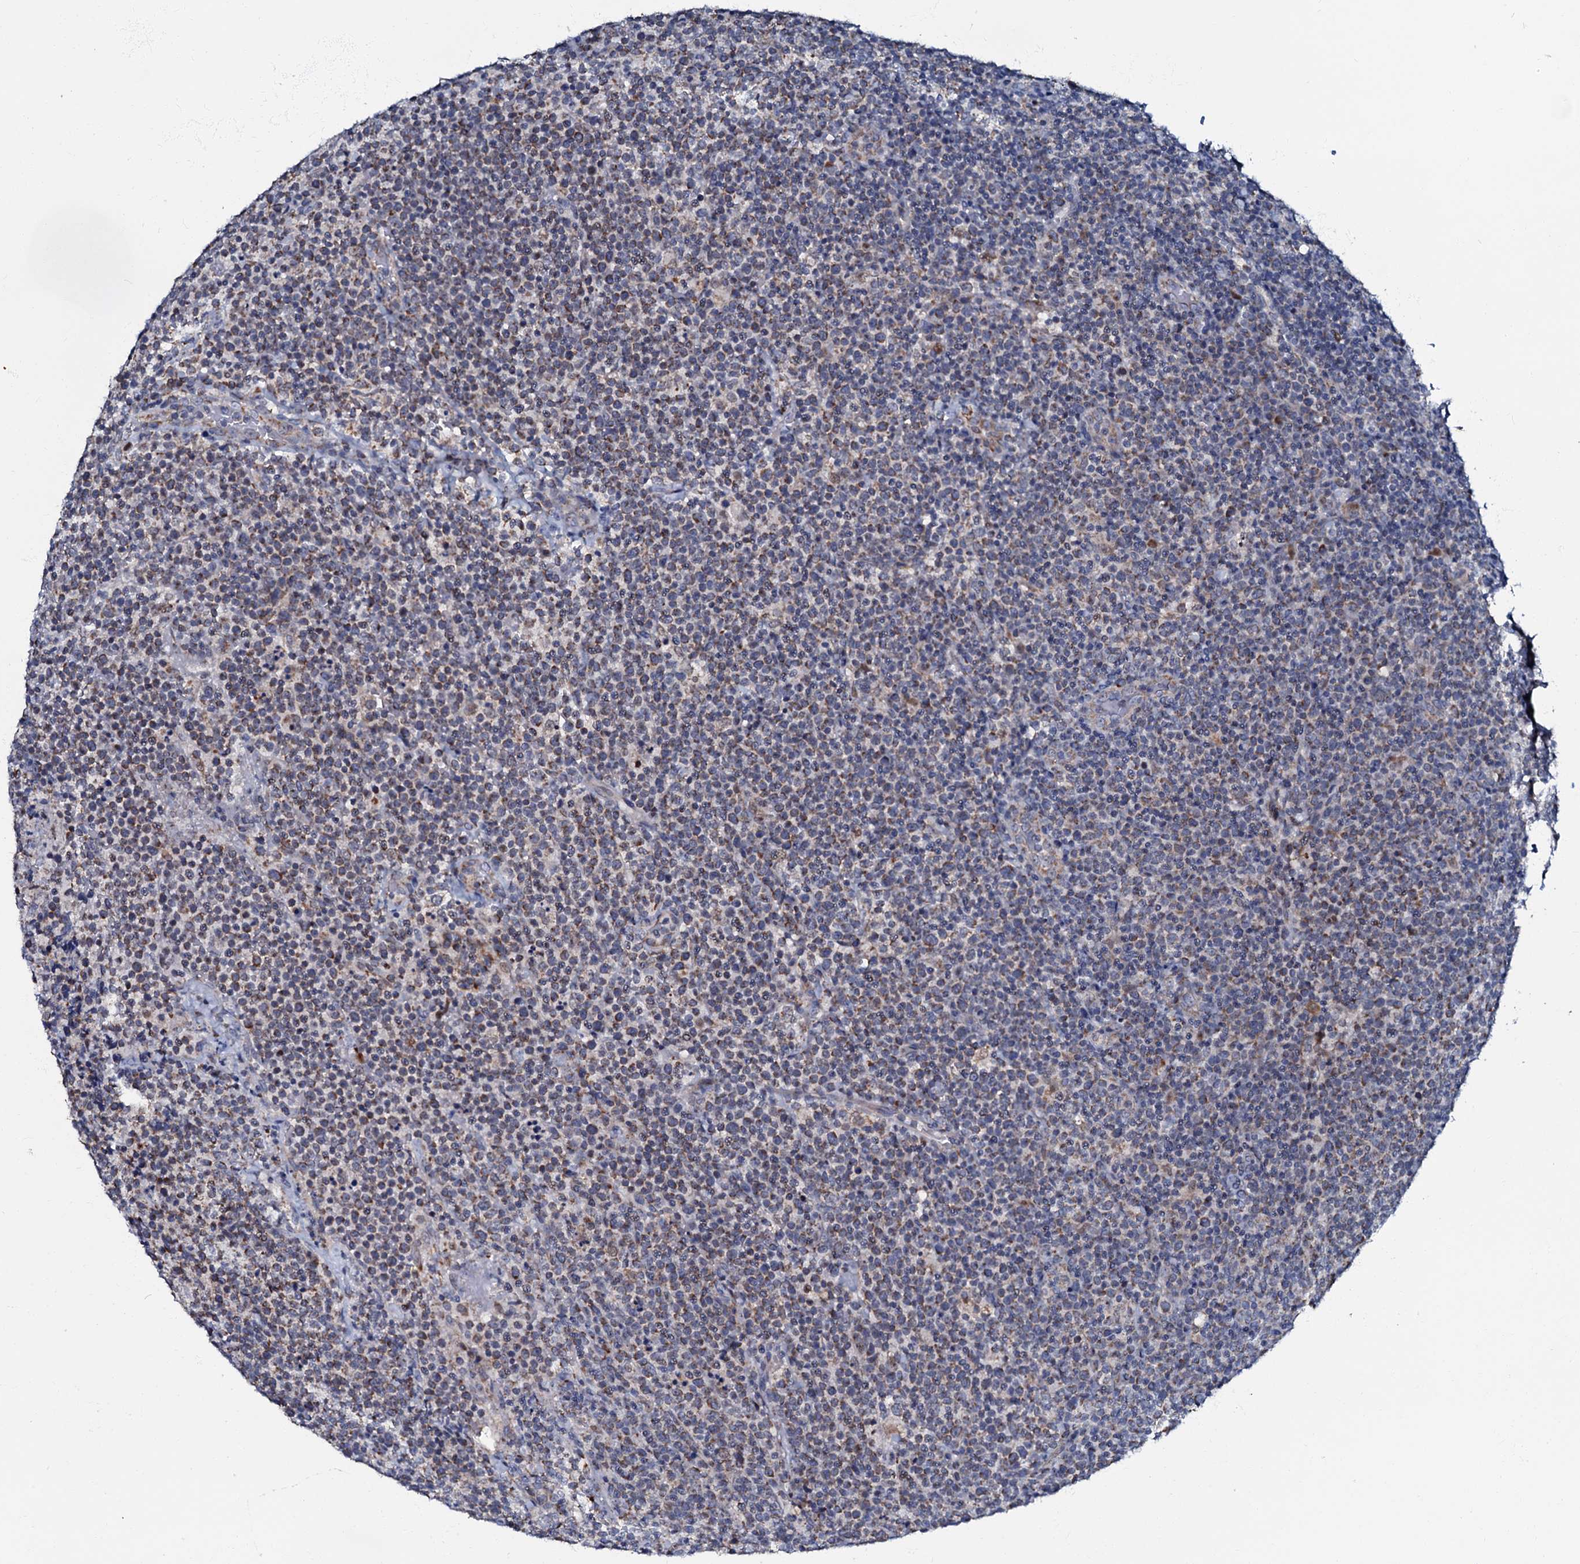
{"staining": {"intensity": "weak", "quantity": "<25%", "location": "cytoplasmic/membranous"}, "tissue": "lymphoma", "cell_type": "Tumor cells", "image_type": "cancer", "snomed": [{"axis": "morphology", "description": "Malignant lymphoma, non-Hodgkin's type, High grade"}, {"axis": "topography", "description": "Lymph node"}], "caption": "This is an IHC photomicrograph of human lymphoma. There is no positivity in tumor cells.", "gene": "MRPL51", "patient": {"sex": "male", "age": 61}}